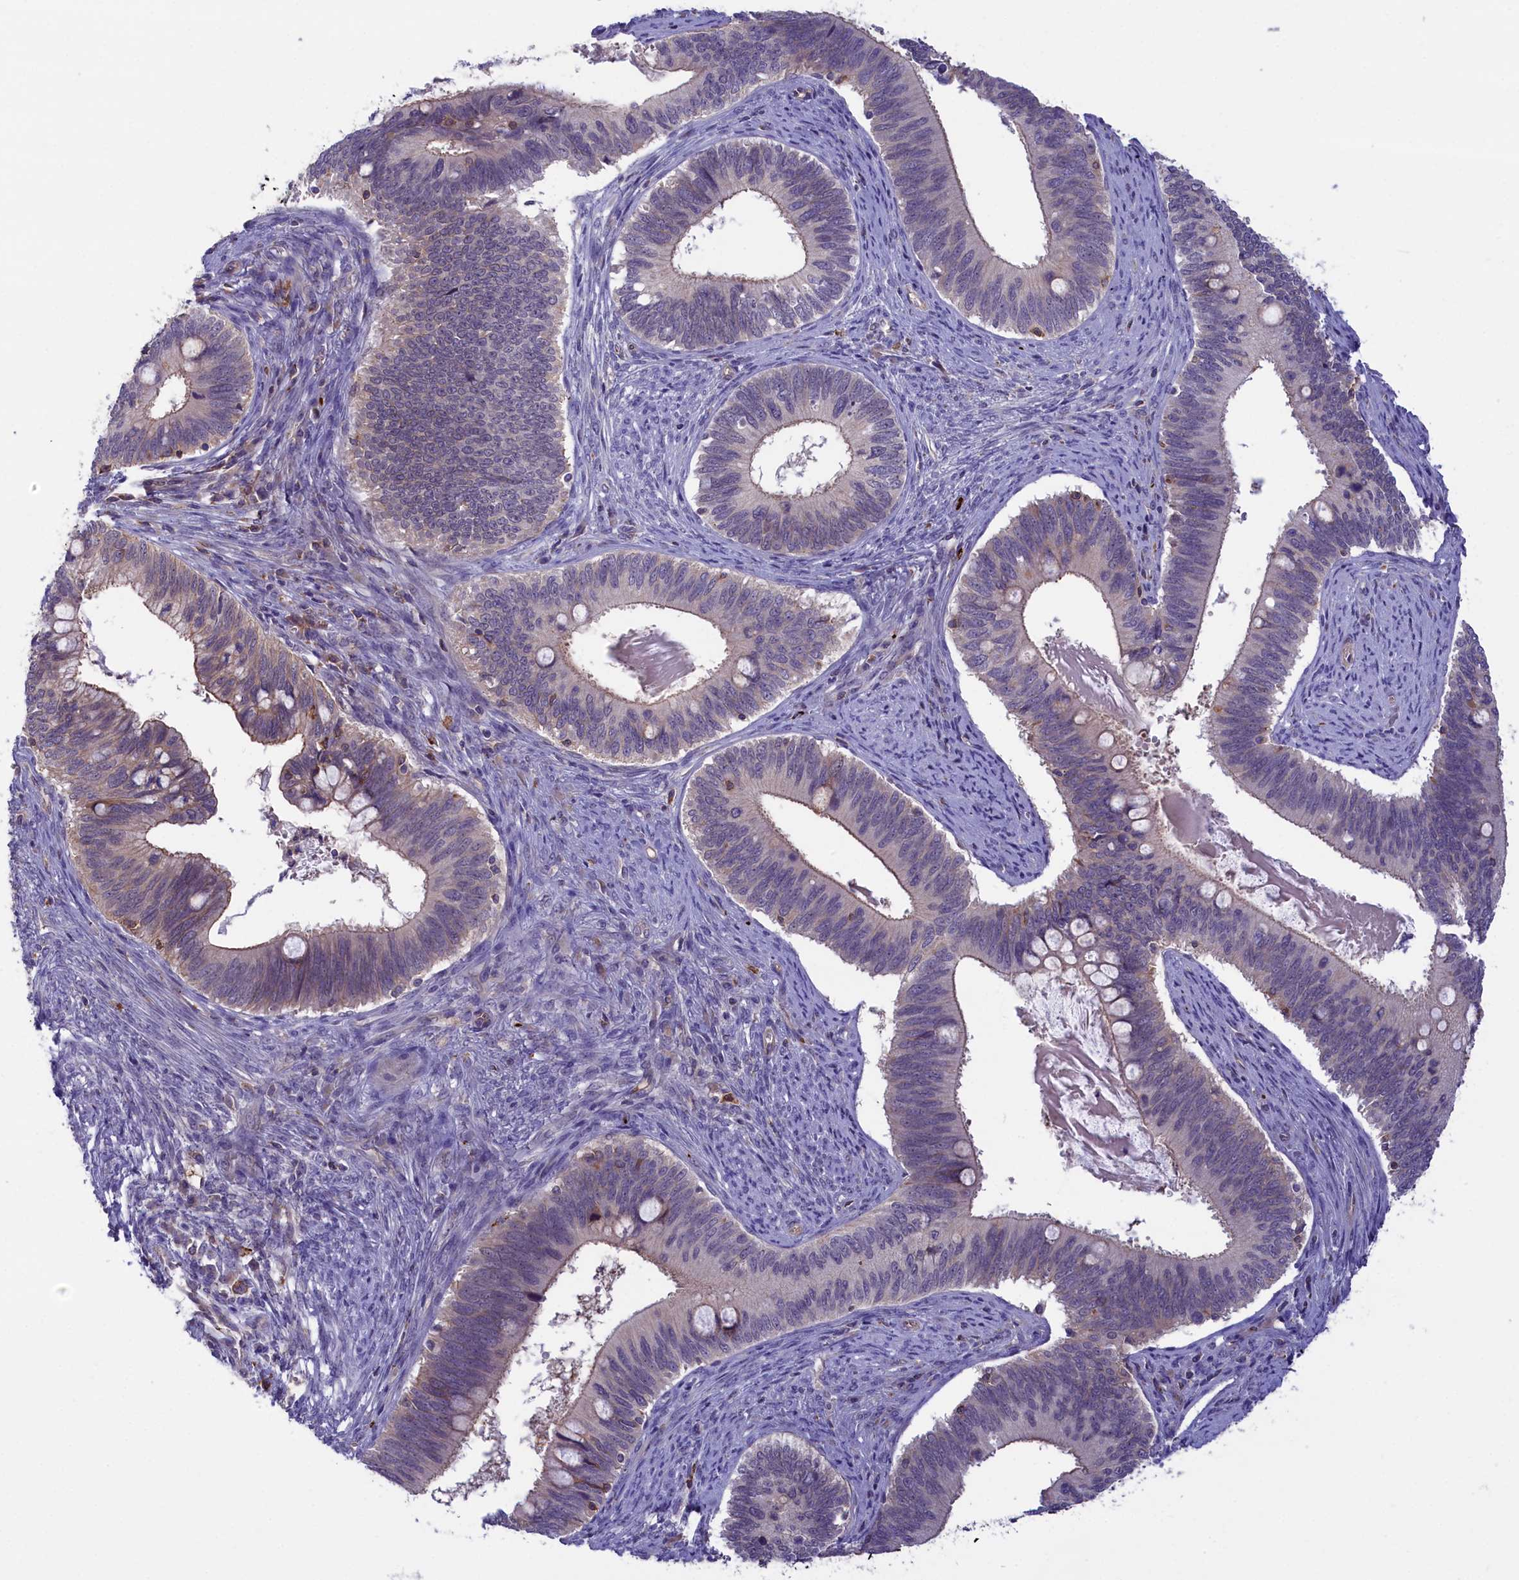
{"staining": {"intensity": "negative", "quantity": "none", "location": "none"}, "tissue": "cervical cancer", "cell_type": "Tumor cells", "image_type": "cancer", "snomed": [{"axis": "morphology", "description": "Adenocarcinoma, NOS"}, {"axis": "topography", "description": "Cervix"}], "caption": "This is an immunohistochemistry (IHC) photomicrograph of human cervical adenocarcinoma. There is no expression in tumor cells.", "gene": "HEATR3", "patient": {"sex": "female", "age": 42}}